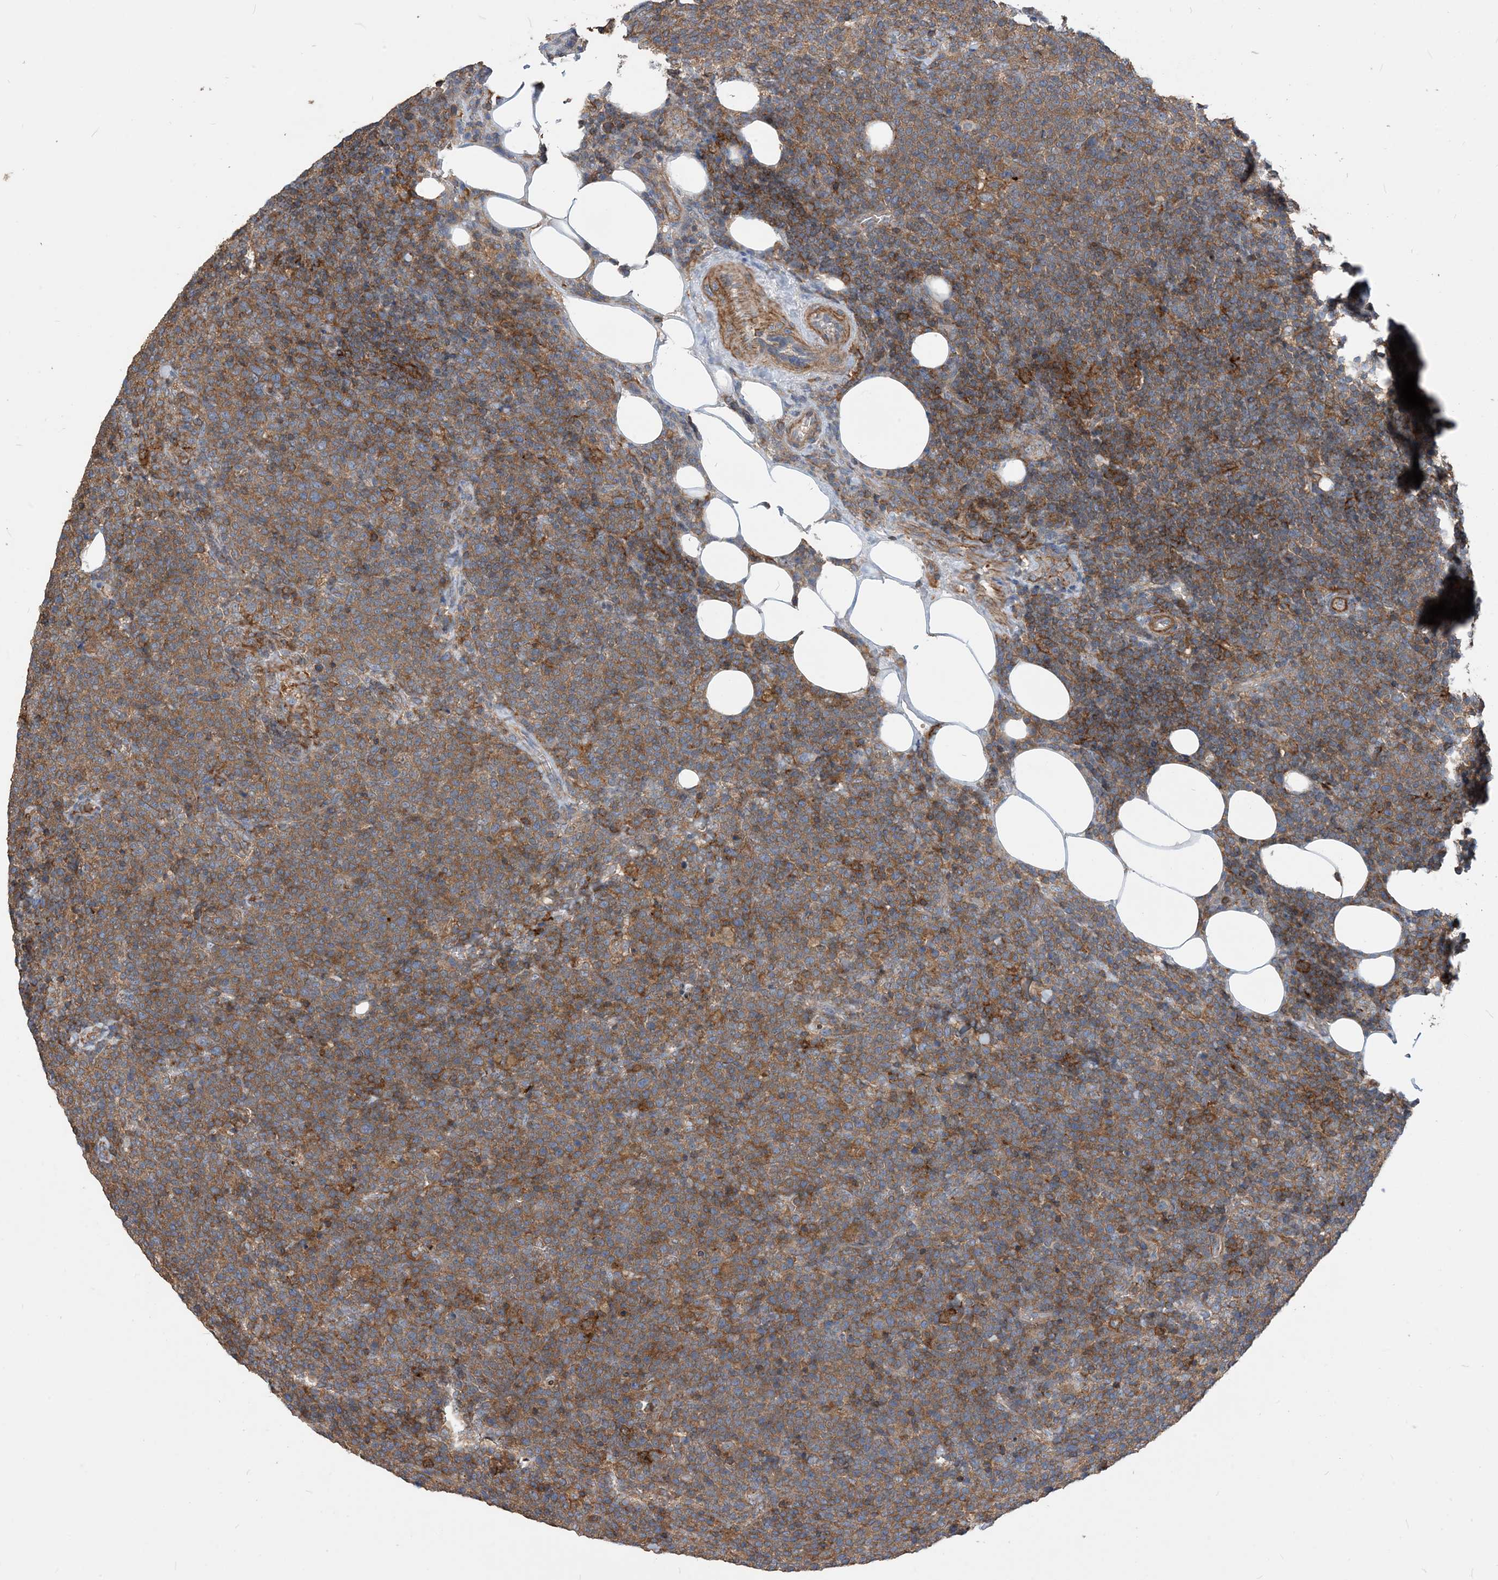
{"staining": {"intensity": "moderate", "quantity": ">75%", "location": "cytoplasmic/membranous"}, "tissue": "lymphoma", "cell_type": "Tumor cells", "image_type": "cancer", "snomed": [{"axis": "morphology", "description": "Malignant lymphoma, non-Hodgkin's type, High grade"}, {"axis": "topography", "description": "Lymph node"}], "caption": "IHC of human lymphoma displays medium levels of moderate cytoplasmic/membranous expression in about >75% of tumor cells.", "gene": "PARVG", "patient": {"sex": "male", "age": 61}}